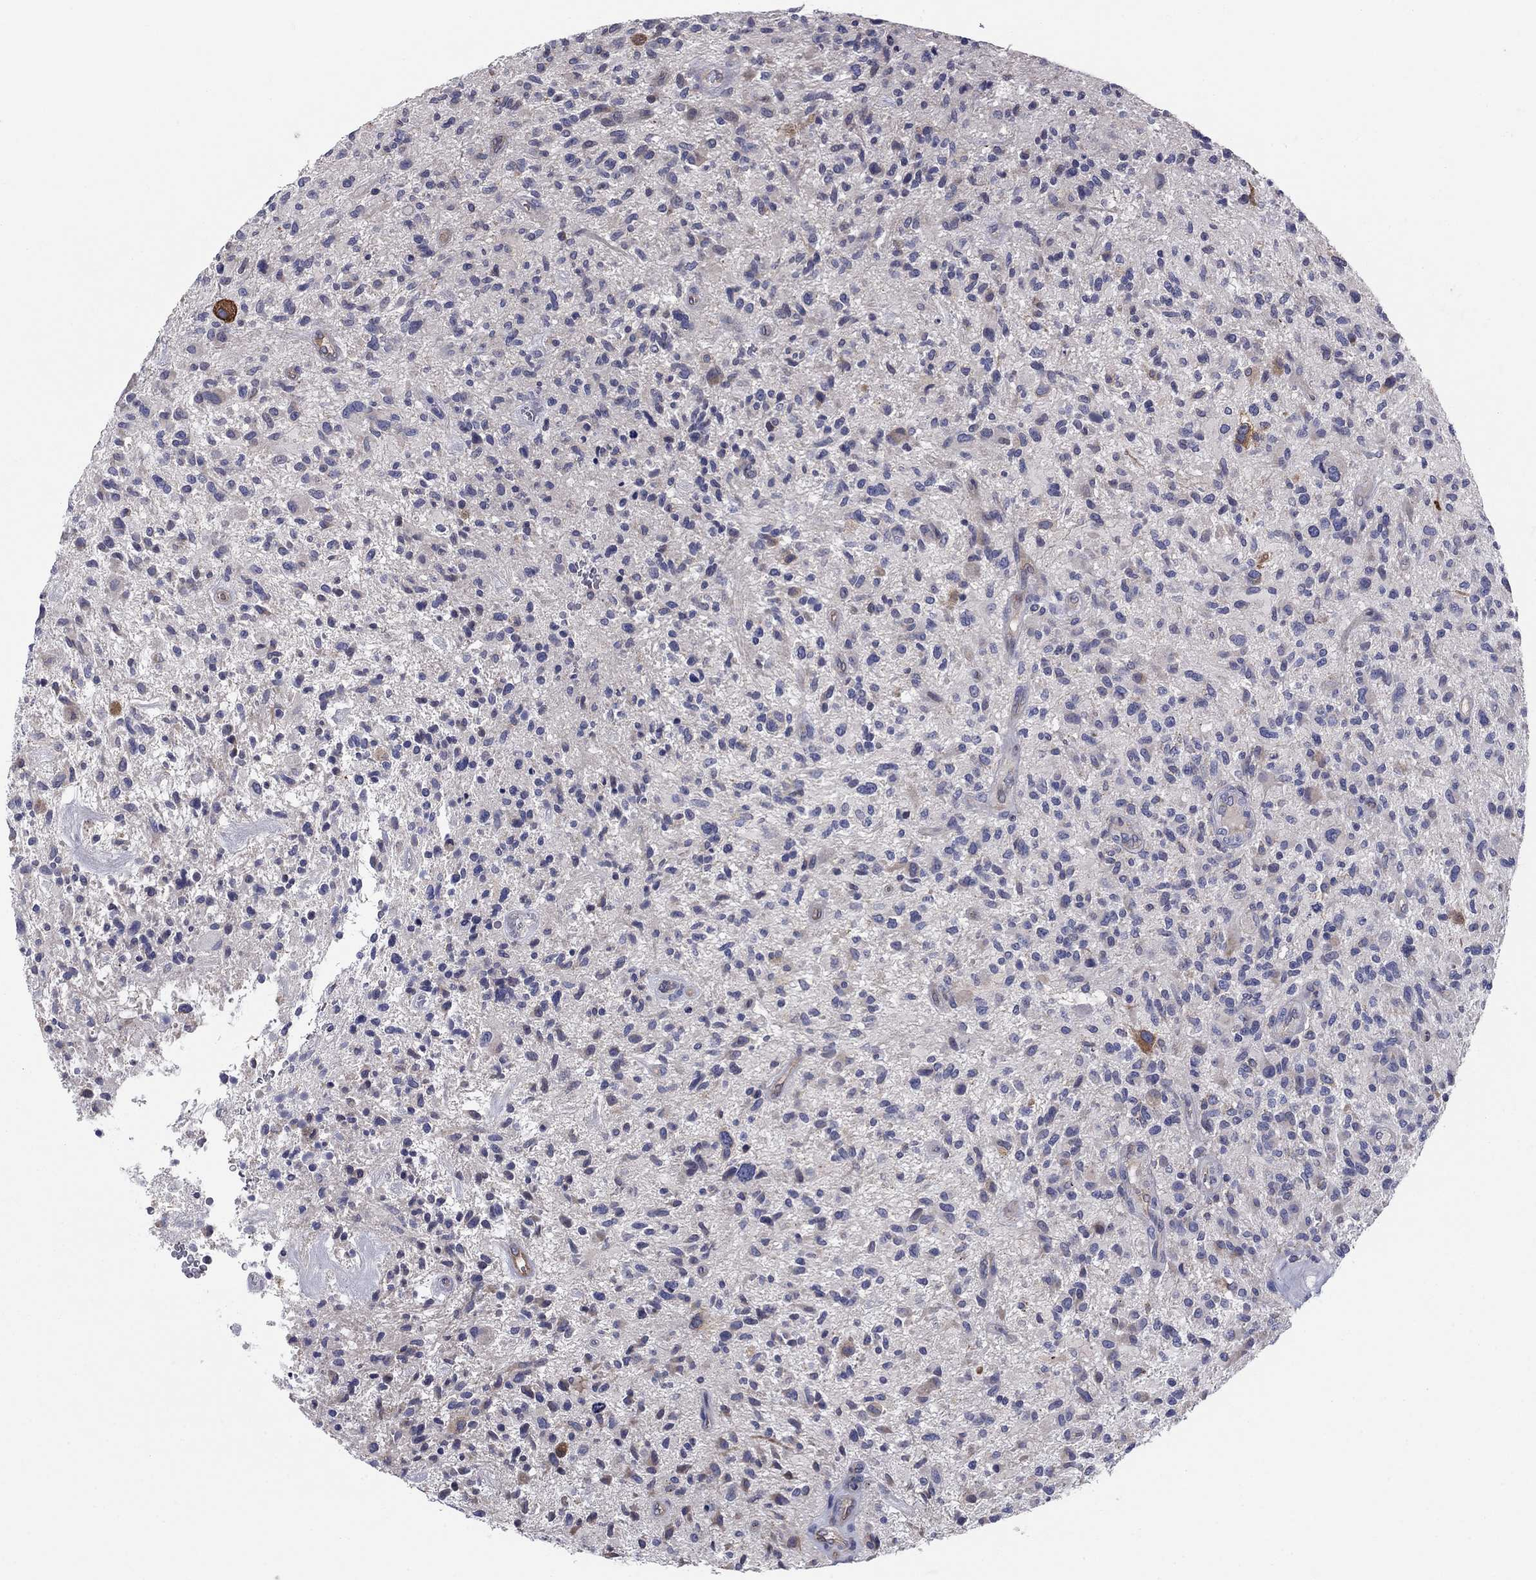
{"staining": {"intensity": "negative", "quantity": "none", "location": "none"}, "tissue": "glioma", "cell_type": "Tumor cells", "image_type": "cancer", "snomed": [{"axis": "morphology", "description": "Glioma, malignant, High grade"}, {"axis": "topography", "description": "Brain"}], "caption": "Immunohistochemistry of human glioma demonstrates no staining in tumor cells.", "gene": "EMP2", "patient": {"sex": "male", "age": 47}}